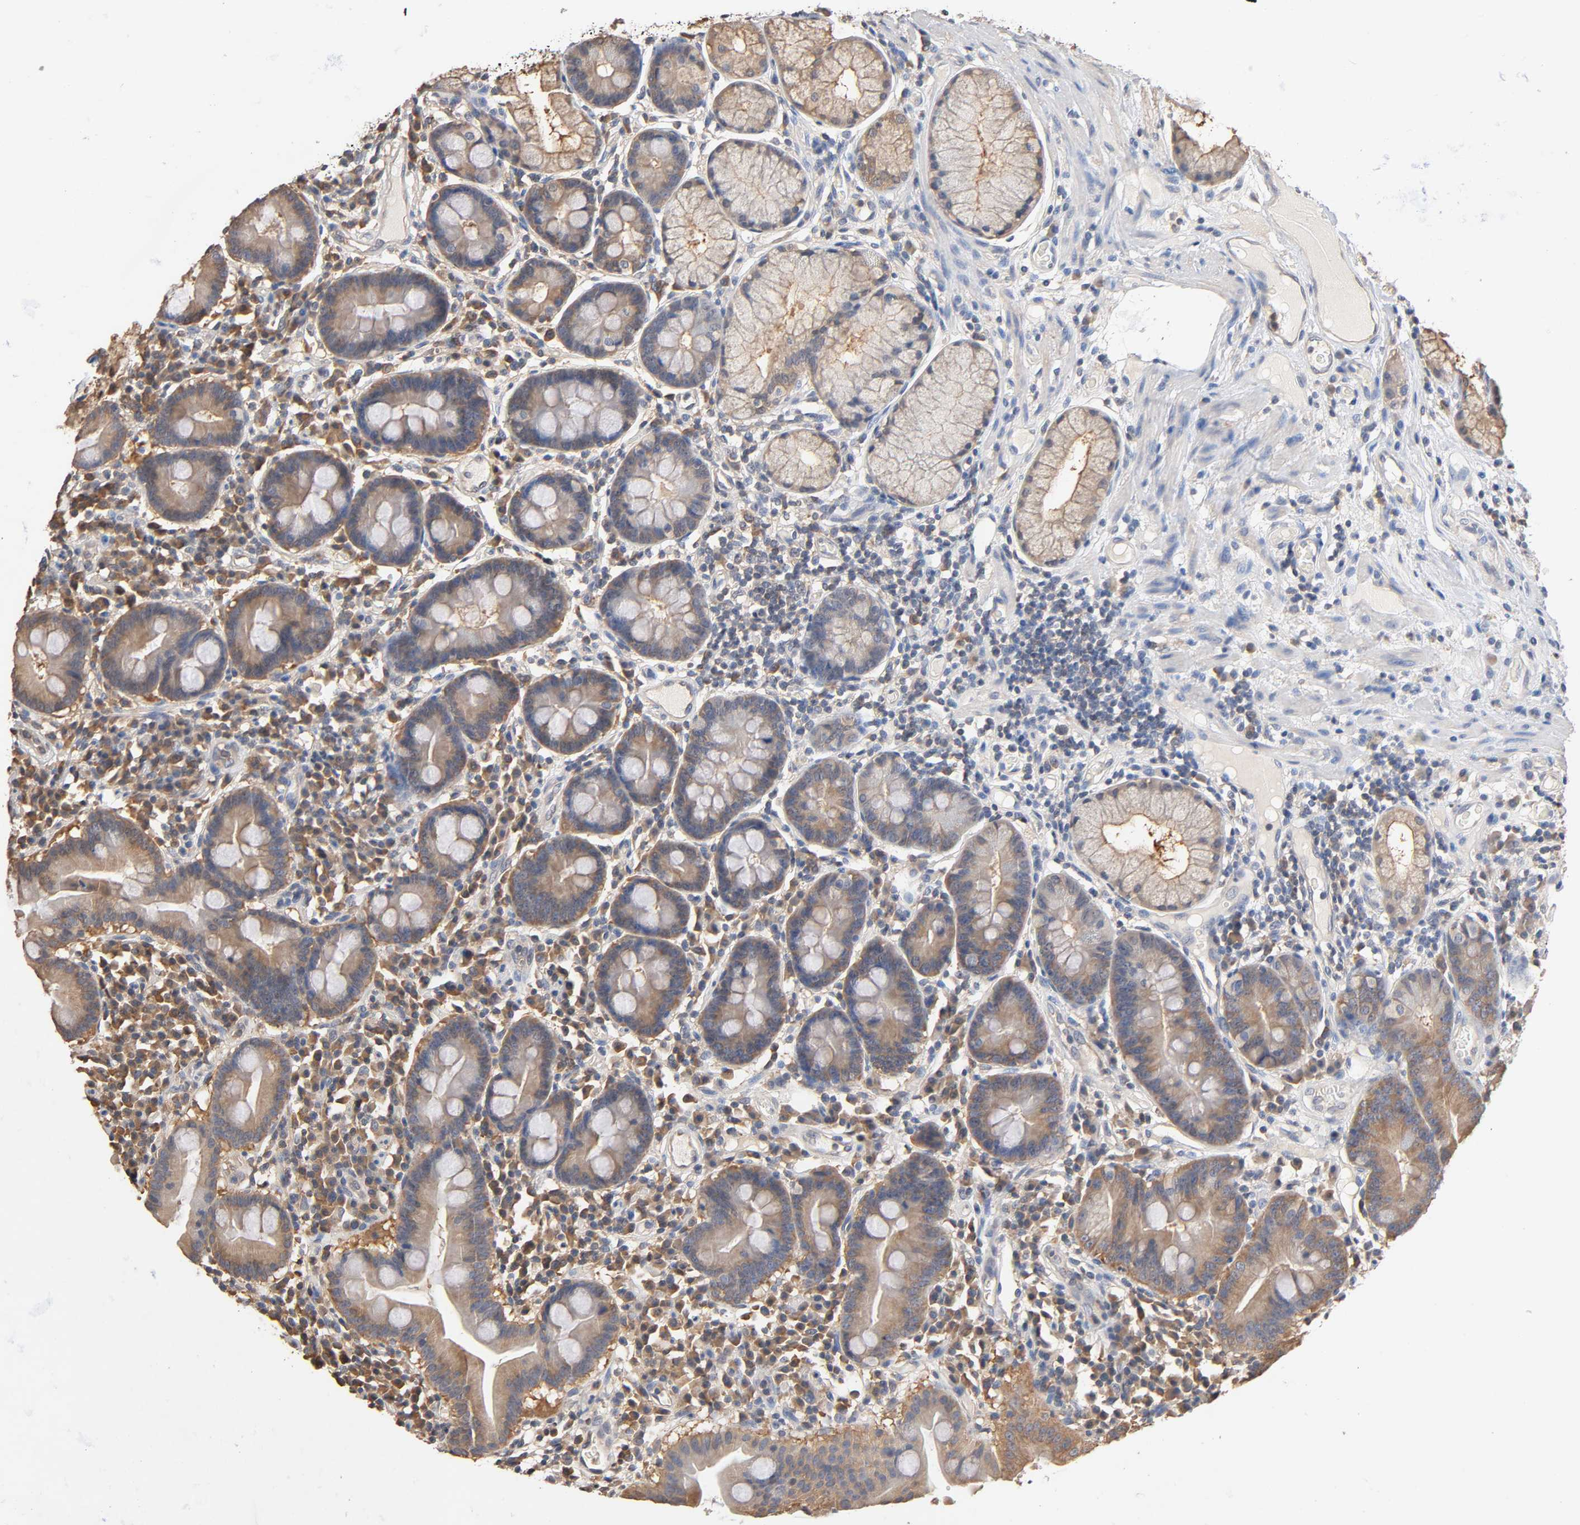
{"staining": {"intensity": "moderate", "quantity": ">75%", "location": "cytoplasmic/membranous"}, "tissue": "duodenum", "cell_type": "Glandular cells", "image_type": "normal", "snomed": [{"axis": "morphology", "description": "Normal tissue, NOS"}, {"axis": "topography", "description": "Duodenum"}], "caption": "IHC photomicrograph of normal human duodenum stained for a protein (brown), which displays medium levels of moderate cytoplasmic/membranous expression in about >75% of glandular cells.", "gene": "ALDOA", "patient": {"sex": "male", "age": 50}}